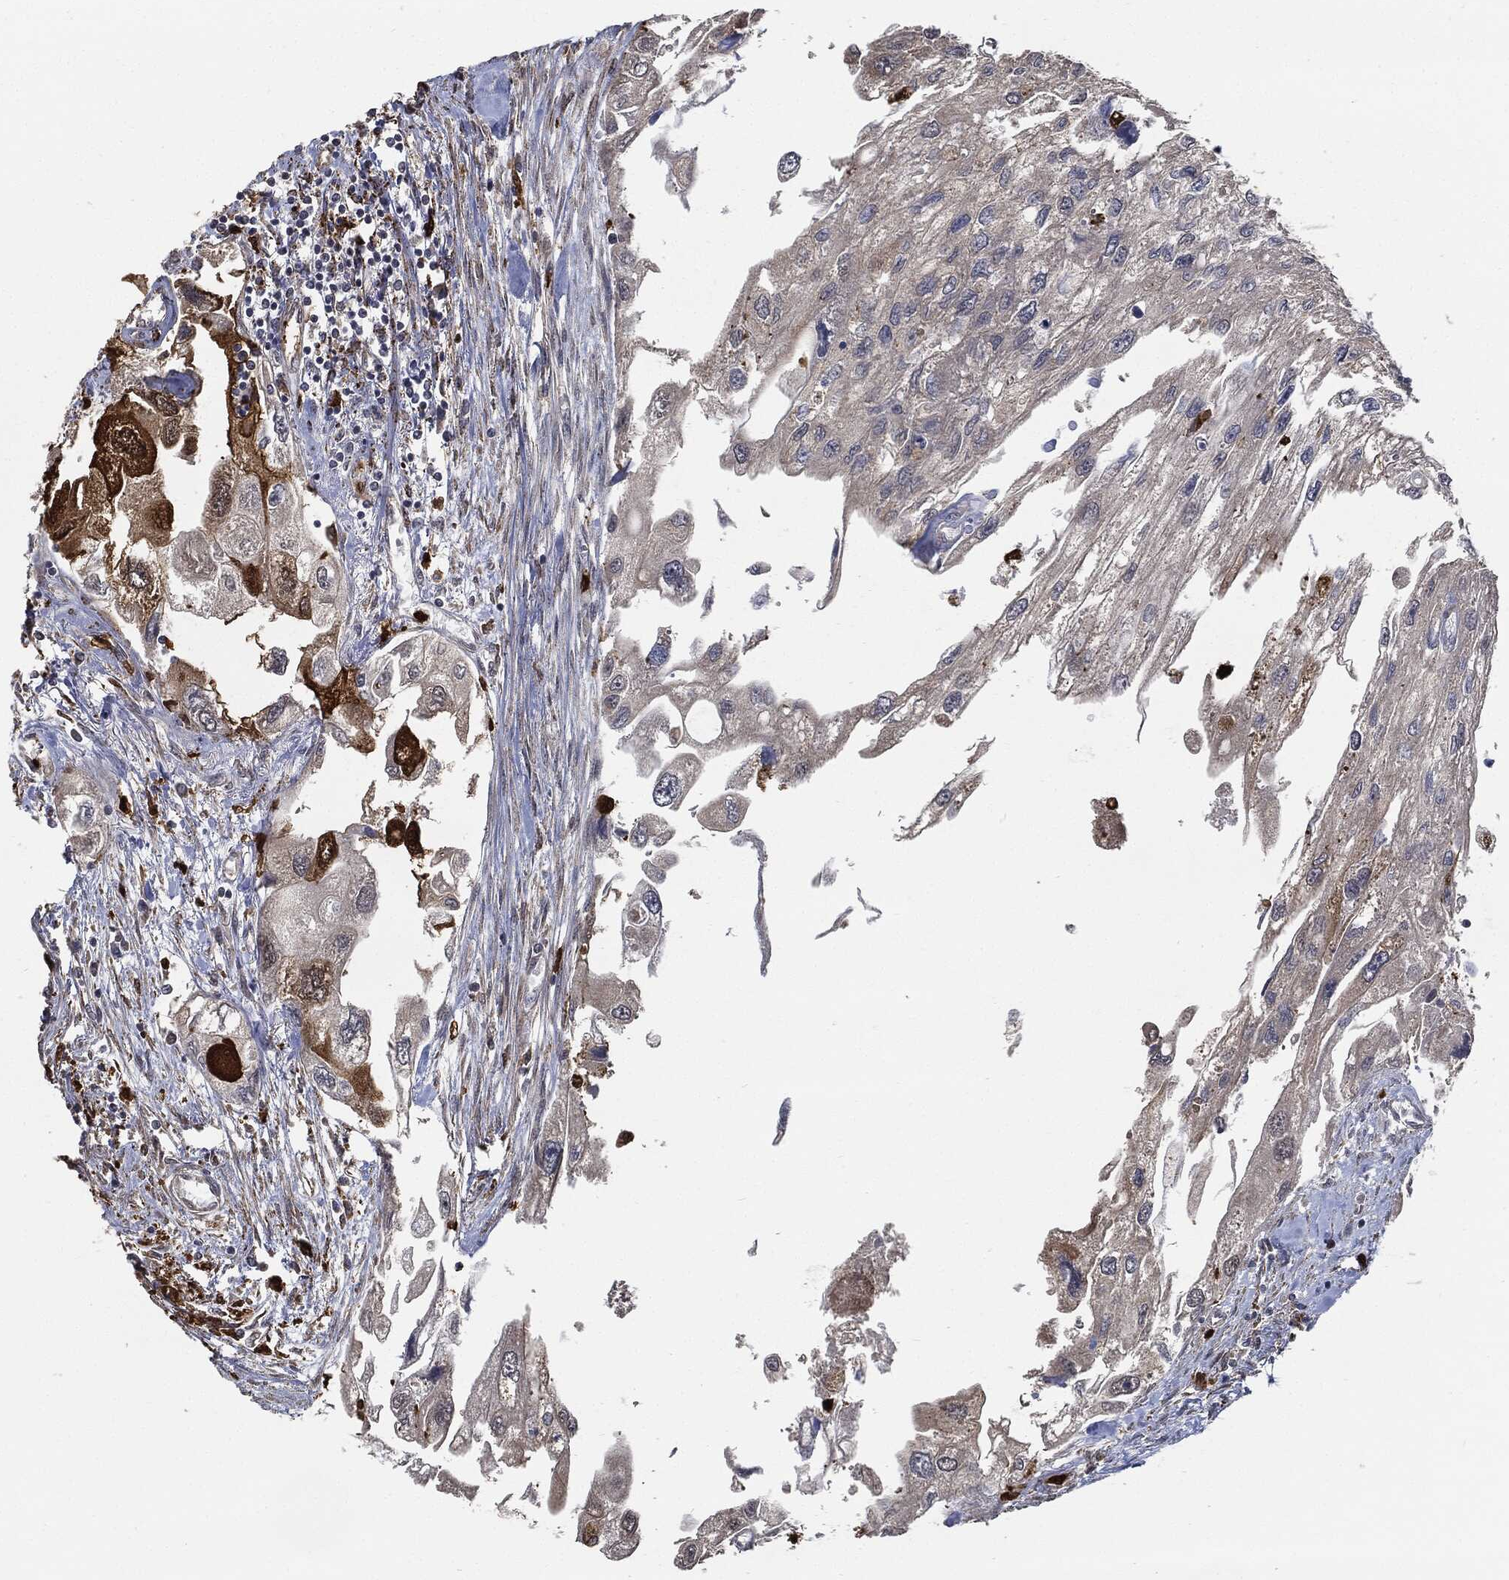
{"staining": {"intensity": "strong", "quantity": "<25%", "location": "cytoplasmic/membranous"}, "tissue": "urothelial cancer", "cell_type": "Tumor cells", "image_type": "cancer", "snomed": [{"axis": "morphology", "description": "Urothelial carcinoma, High grade"}, {"axis": "topography", "description": "Urinary bladder"}], "caption": "This micrograph reveals urothelial cancer stained with IHC to label a protein in brown. The cytoplasmic/membranous of tumor cells show strong positivity for the protein. Nuclei are counter-stained blue.", "gene": "S100A9", "patient": {"sex": "male", "age": 59}}